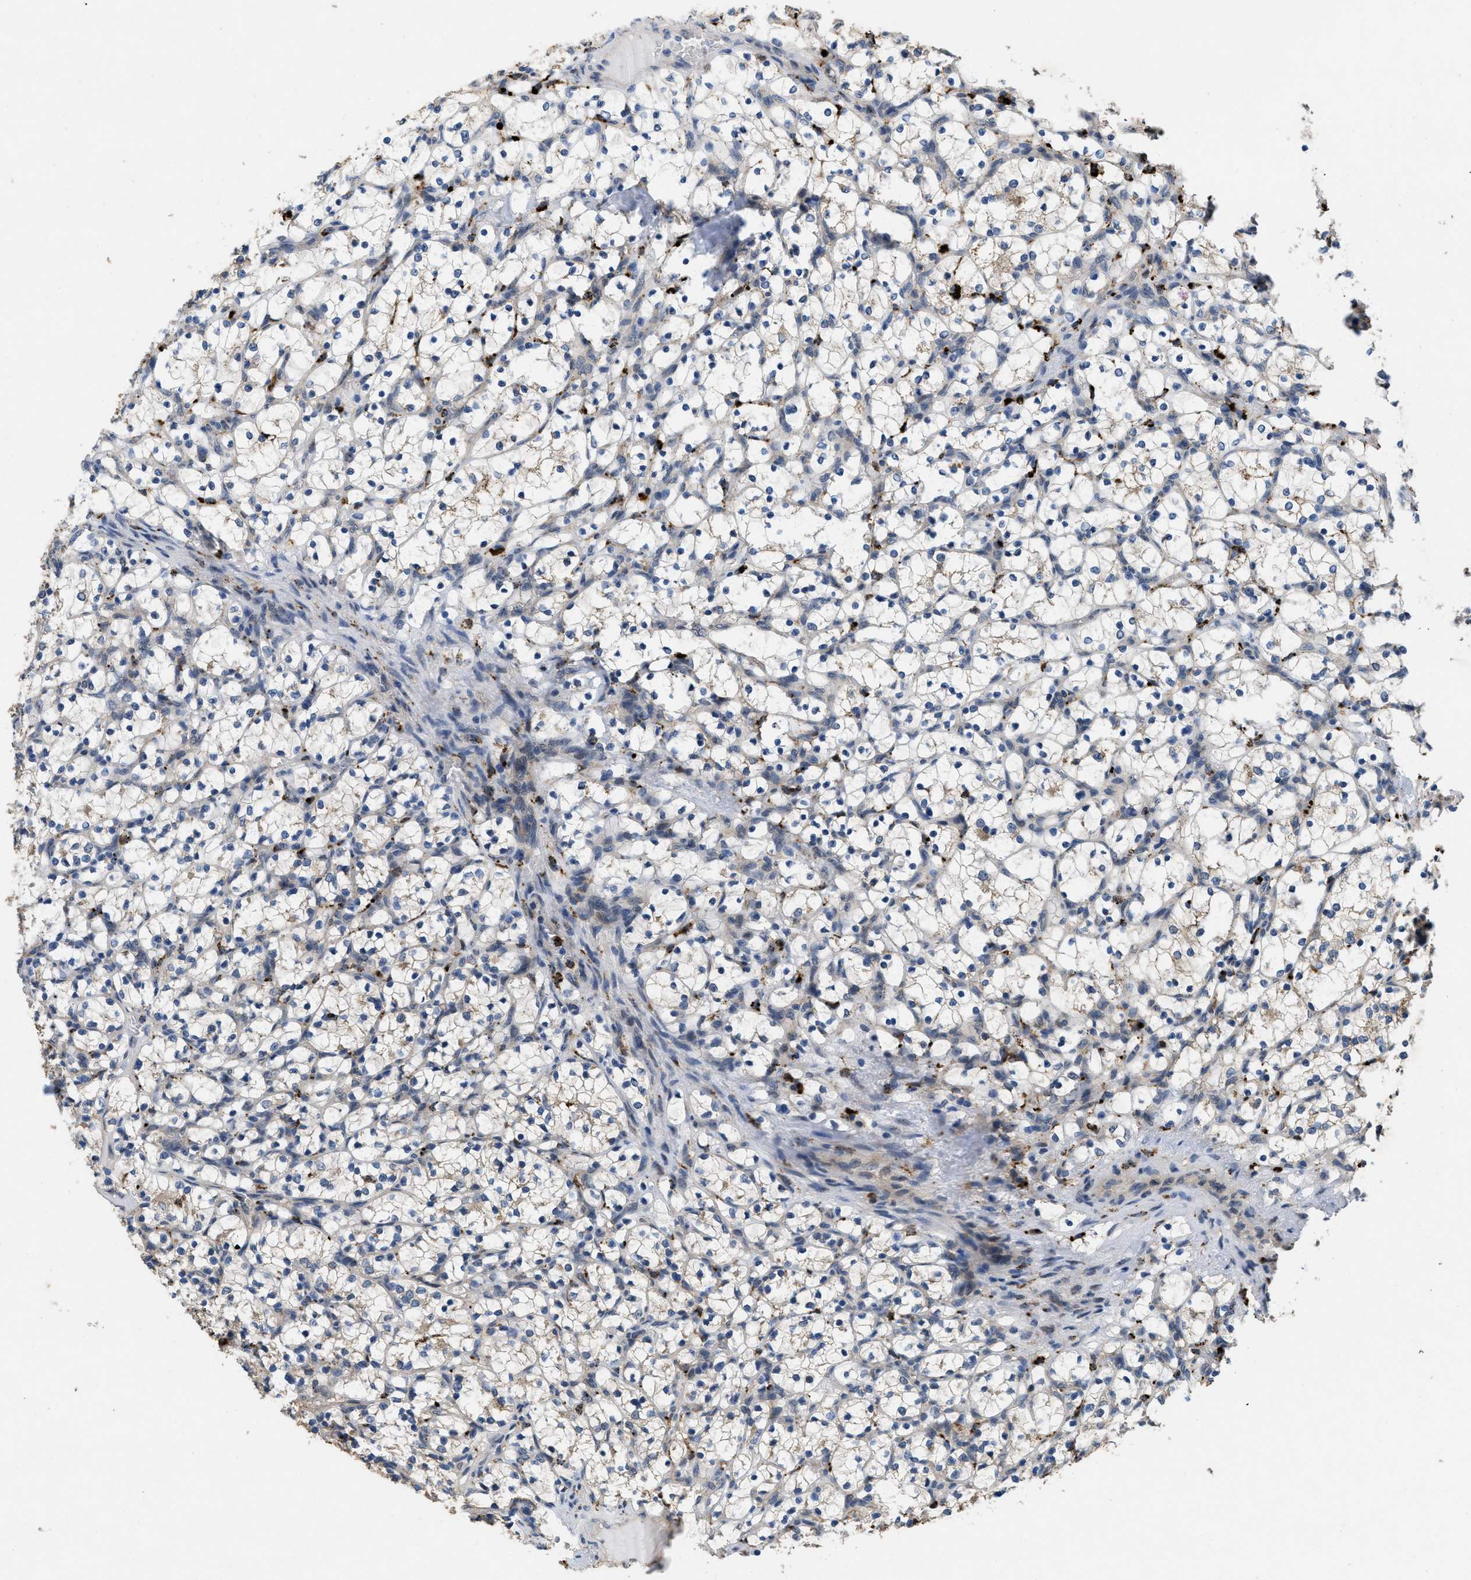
{"staining": {"intensity": "negative", "quantity": "none", "location": "none"}, "tissue": "renal cancer", "cell_type": "Tumor cells", "image_type": "cancer", "snomed": [{"axis": "morphology", "description": "Adenocarcinoma, NOS"}, {"axis": "topography", "description": "Kidney"}], "caption": "An image of renal adenocarcinoma stained for a protein exhibits no brown staining in tumor cells.", "gene": "BMPR2", "patient": {"sex": "female", "age": 69}}